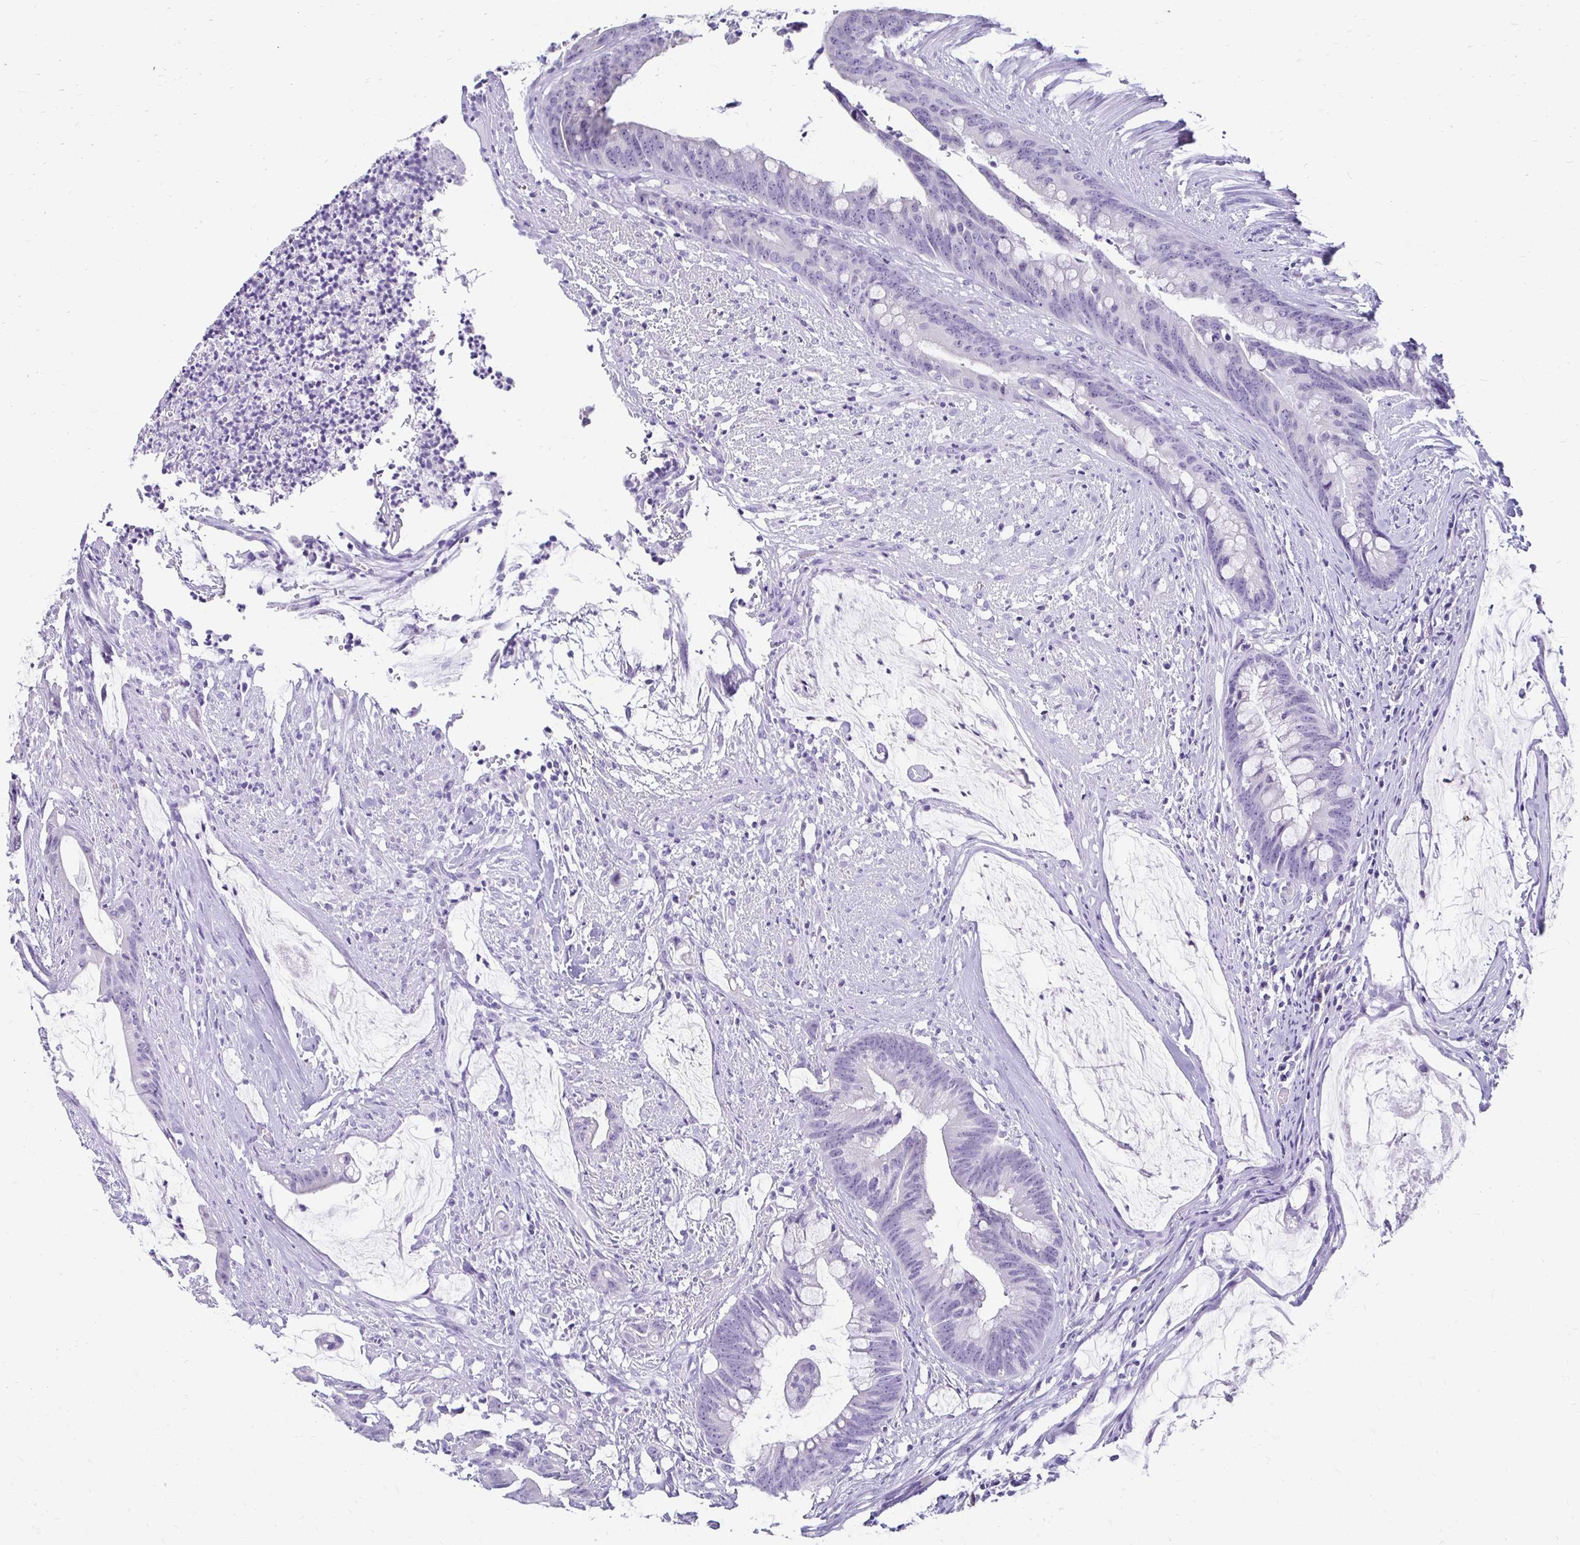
{"staining": {"intensity": "weak", "quantity": "25%-75%", "location": "nuclear"}, "tissue": "colorectal cancer", "cell_type": "Tumor cells", "image_type": "cancer", "snomed": [{"axis": "morphology", "description": "Adenocarcinoma, NOS"}, {"axis": "topography", "description": "Colon"}], "caption": "Protein staining of colorectal adenocarcinoma tissue exhibits weak nuclear expression in approximately 25%-75% of tumor cells.", "gene": "CST6", "patient": {"sex": "male", "age": 62}}